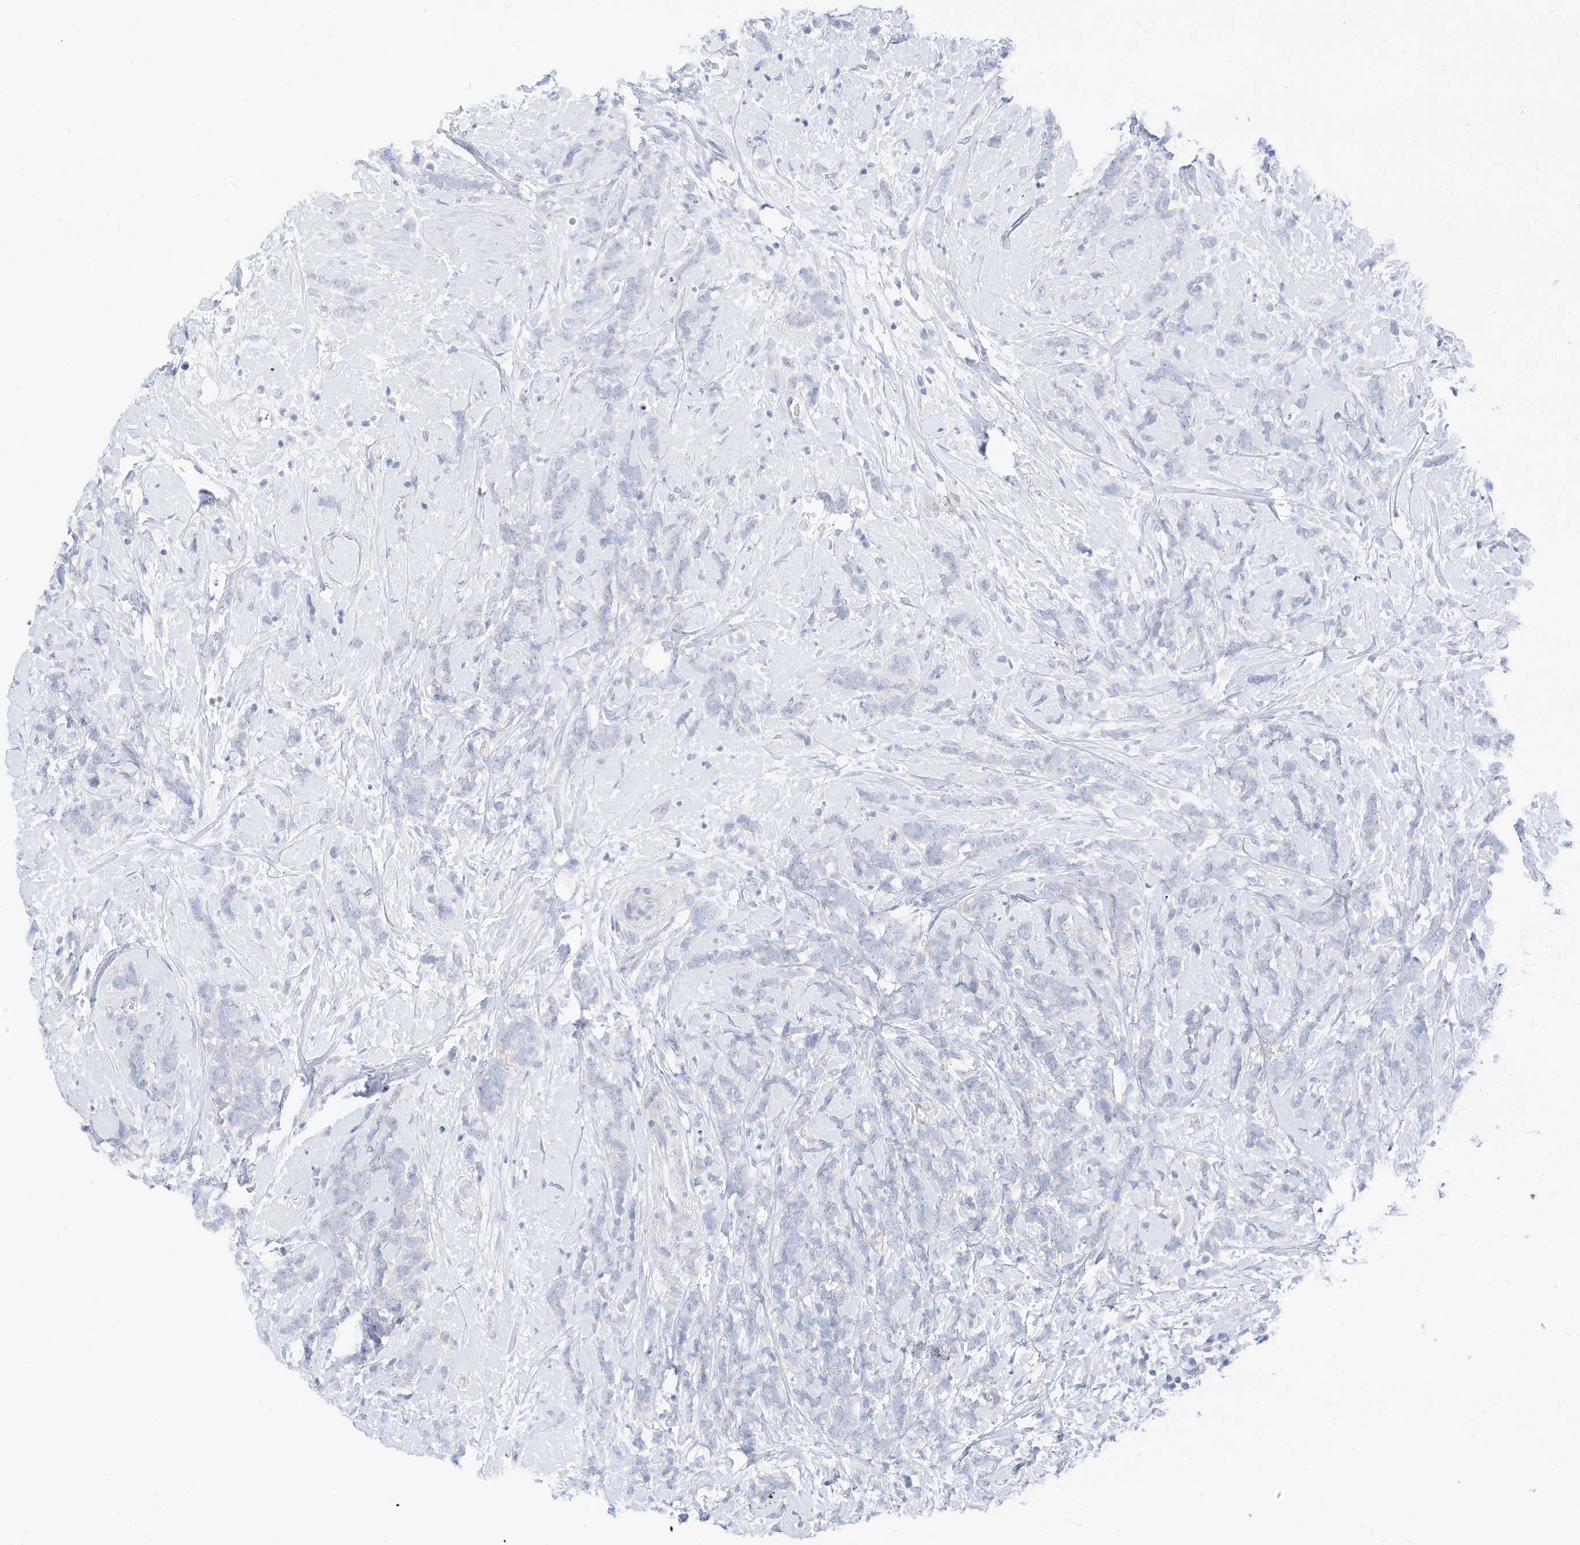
{"staining": {"intensity": "negative", "quantity": "none", "location": "none"}, "tissue": "breast cancer", "cell_type": "Tumor cells", "image_type": "cancer", "snomed": [{"axis": "morphology", "description": "Lobular carcinoma"}, {"axis": "topography", "description": "Breast"}], "caption": "IHC histopathology image of neoplastic tissue: breast cancer (lobular carcinoma) stained with DAB (3,3'-diaminobenzidine) exhibits no significant protein staining in tumor cells.", "gene": "SPOCD1", "patient": {"sex": "female", "age": 58}}